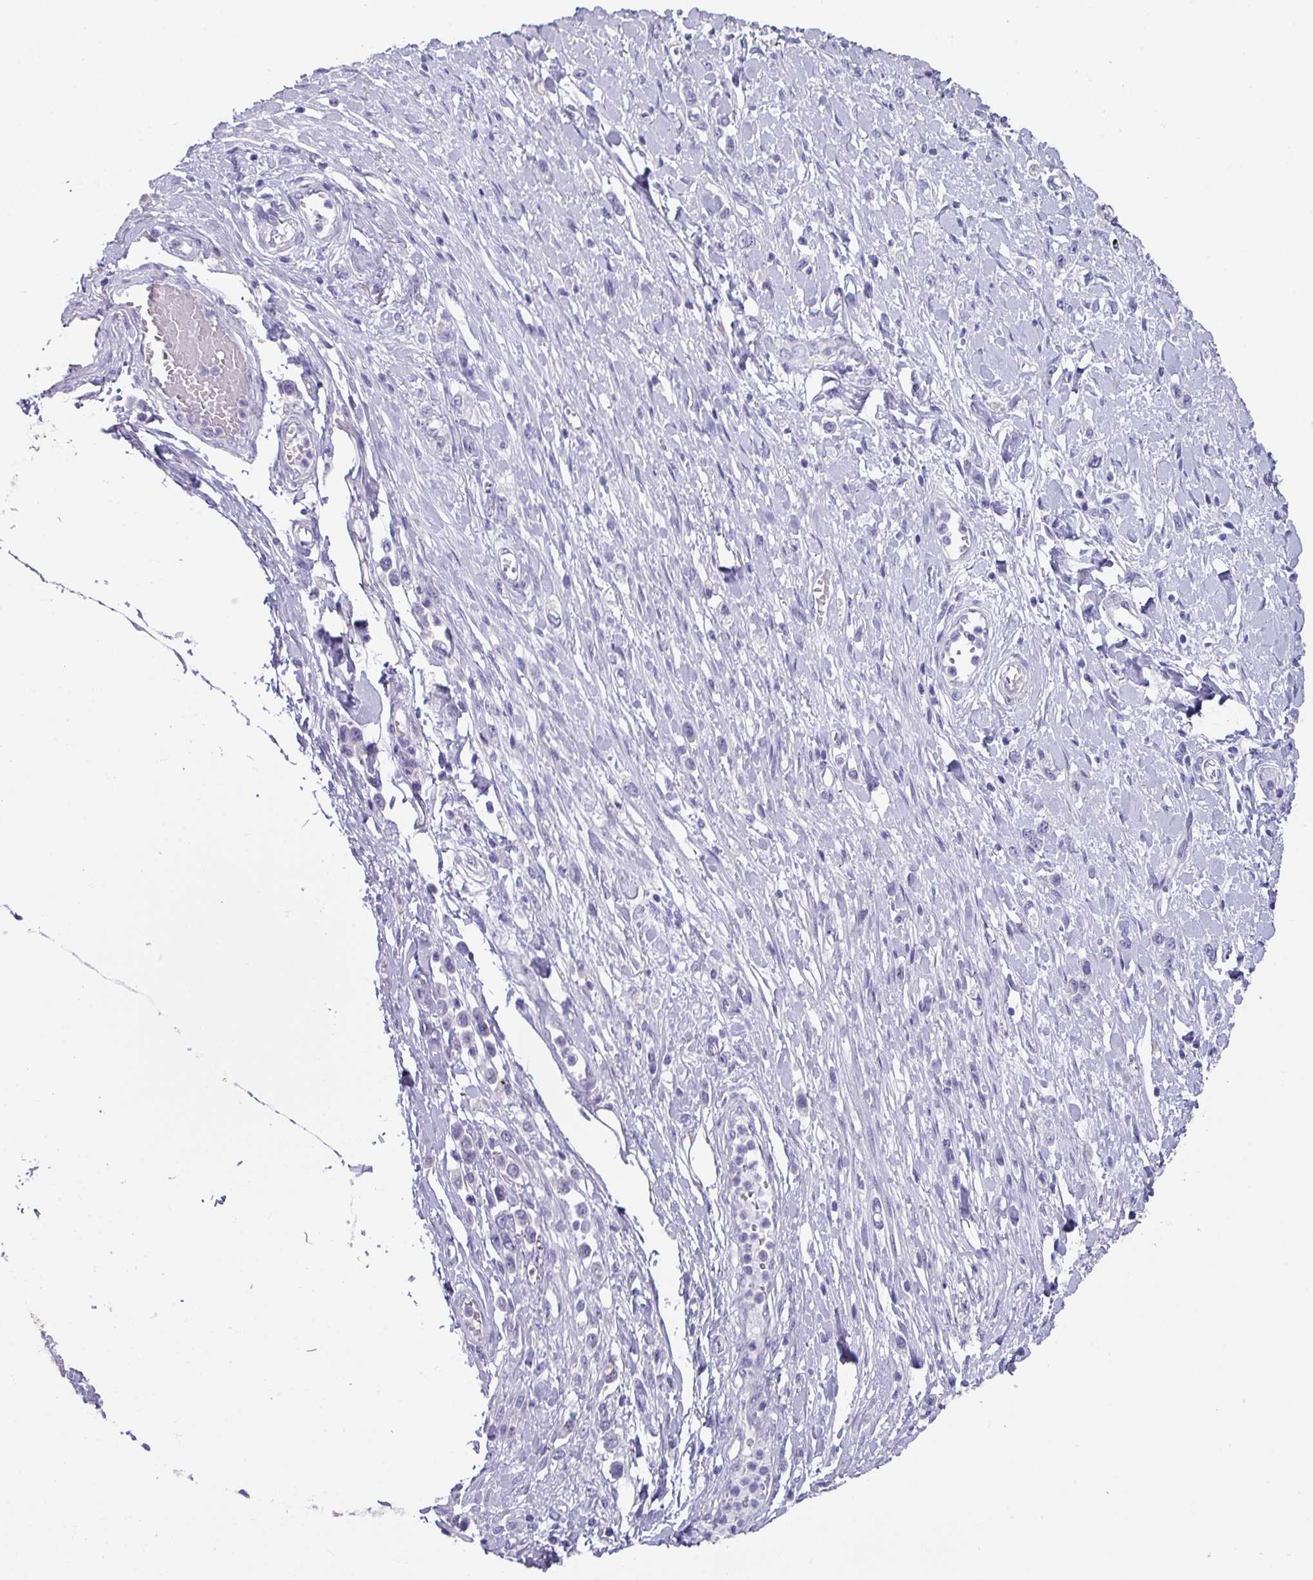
{"staining": {"intensity": "negative", "quantity": "none", "location": "none"}, "tissue": "stomach cancer", "cell_type": "Tumor cells", "image_type": "cancer", "snomed": [{"axis": "morphology", "description": "Adenocarcinoma, NOS"}, {"axis": "topography", "description": "Stomach"}], "caption": "This is an immunohistochemistry image of stomach adenocarcinoma. There is no staining in tumor cells.", "gene": "PEX10", "patient": {"sex": "female", "age": 65}}